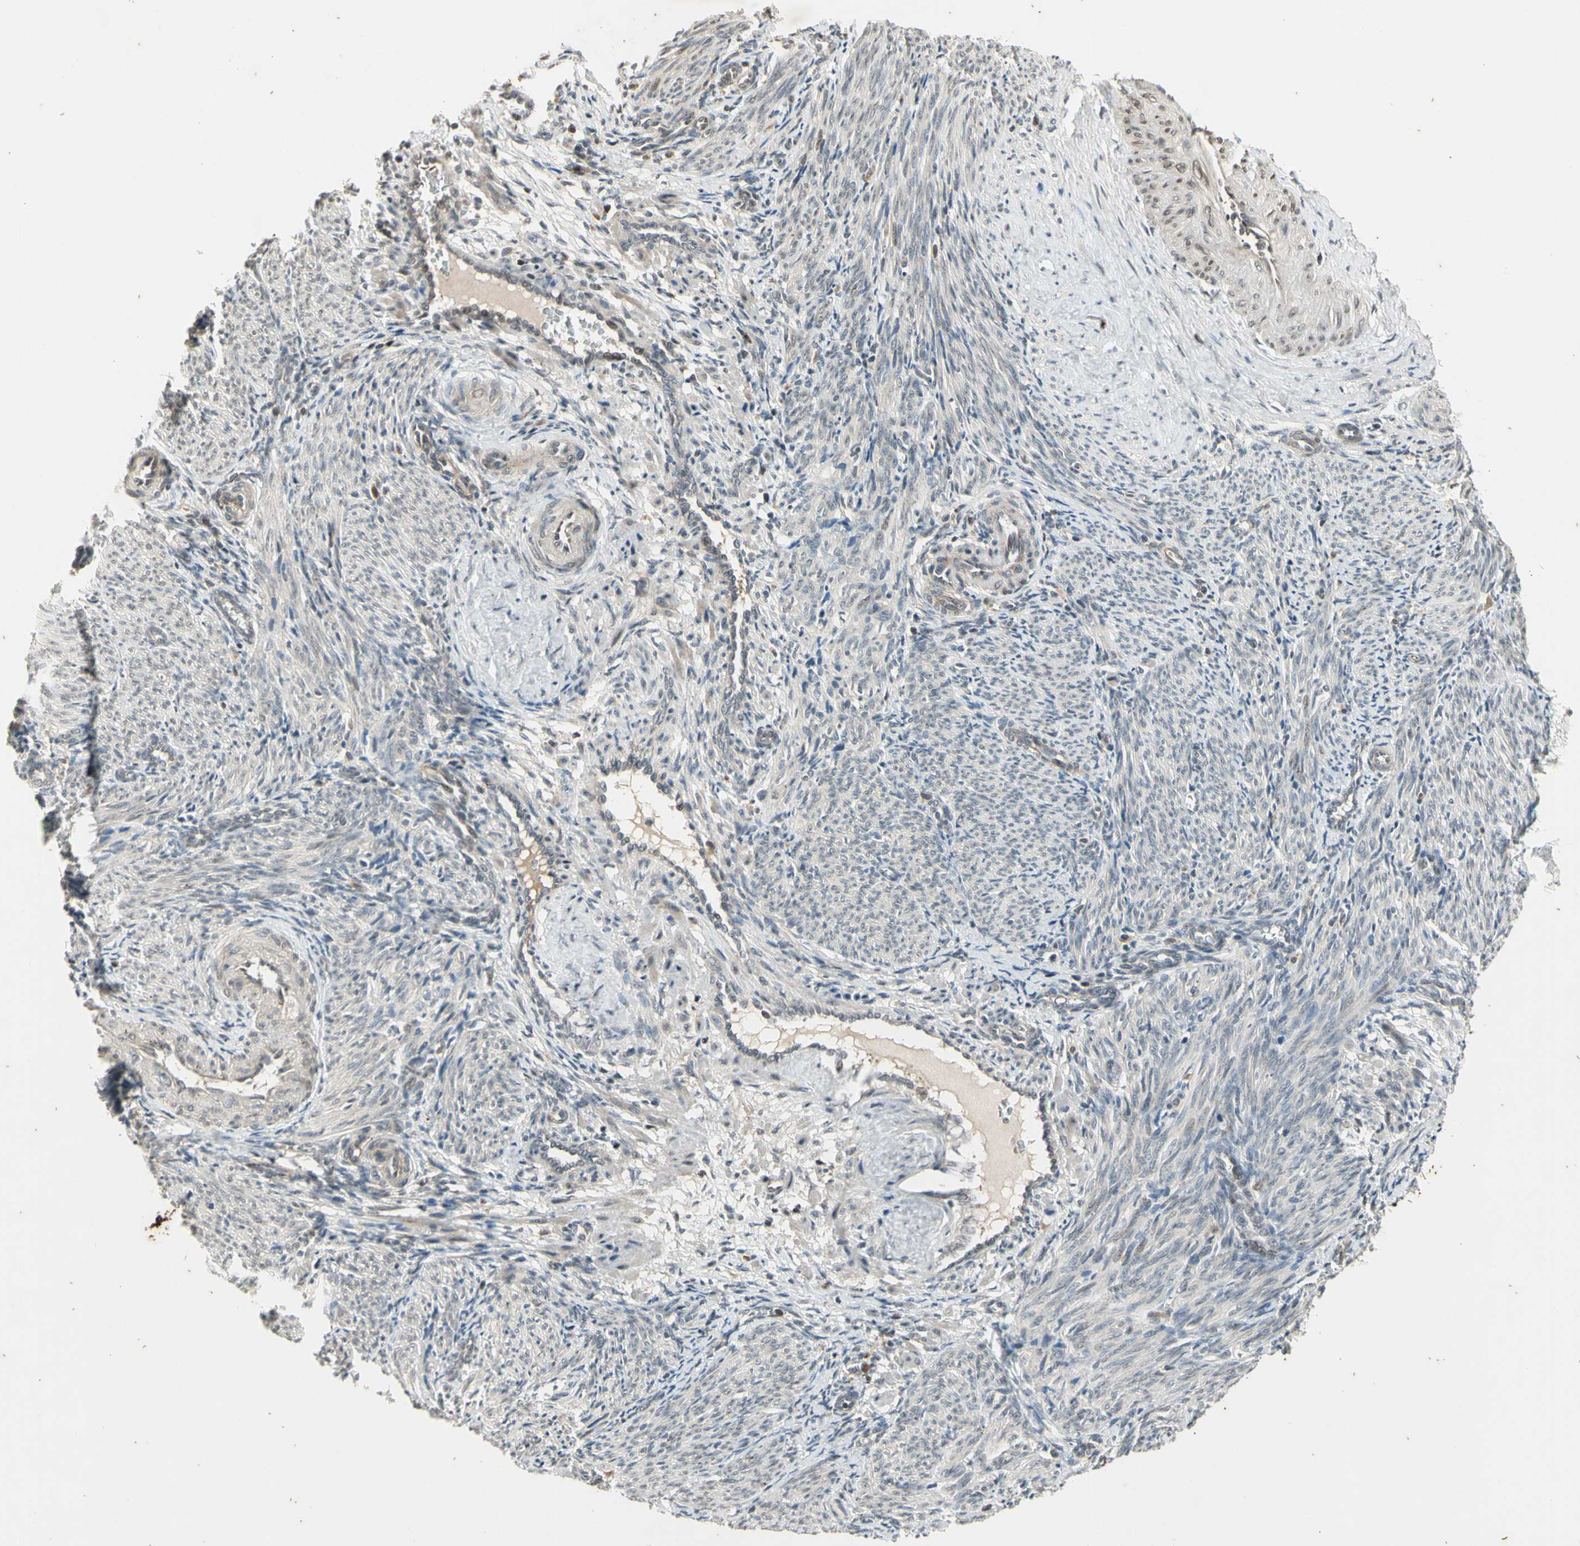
{"staining": {"intensity": "weak", "quantity": "<25%", "location": "cytoplasmic/membranous,nuclear"}, "tissue": "smooth muscle", "cell_type": "Smooth muscle cells", "image_type": "normal", "snomed": [{"axis": "morphology", "description": "Normal tissue, NOS"}, {"axis": "topography", "description": "Endometrium"}], "caption": "An immunohistochemistry (IHC) image of unremarkable smooth muscle is shown. There is no staining in smooth muscle cells of smooth muscle. (DAB (3,3'-diaminobenzidine) immunohistochemistry (IHC), high magnification).", "gene": "EFNB2", "patient": {"sex": "female", "age": 33}}